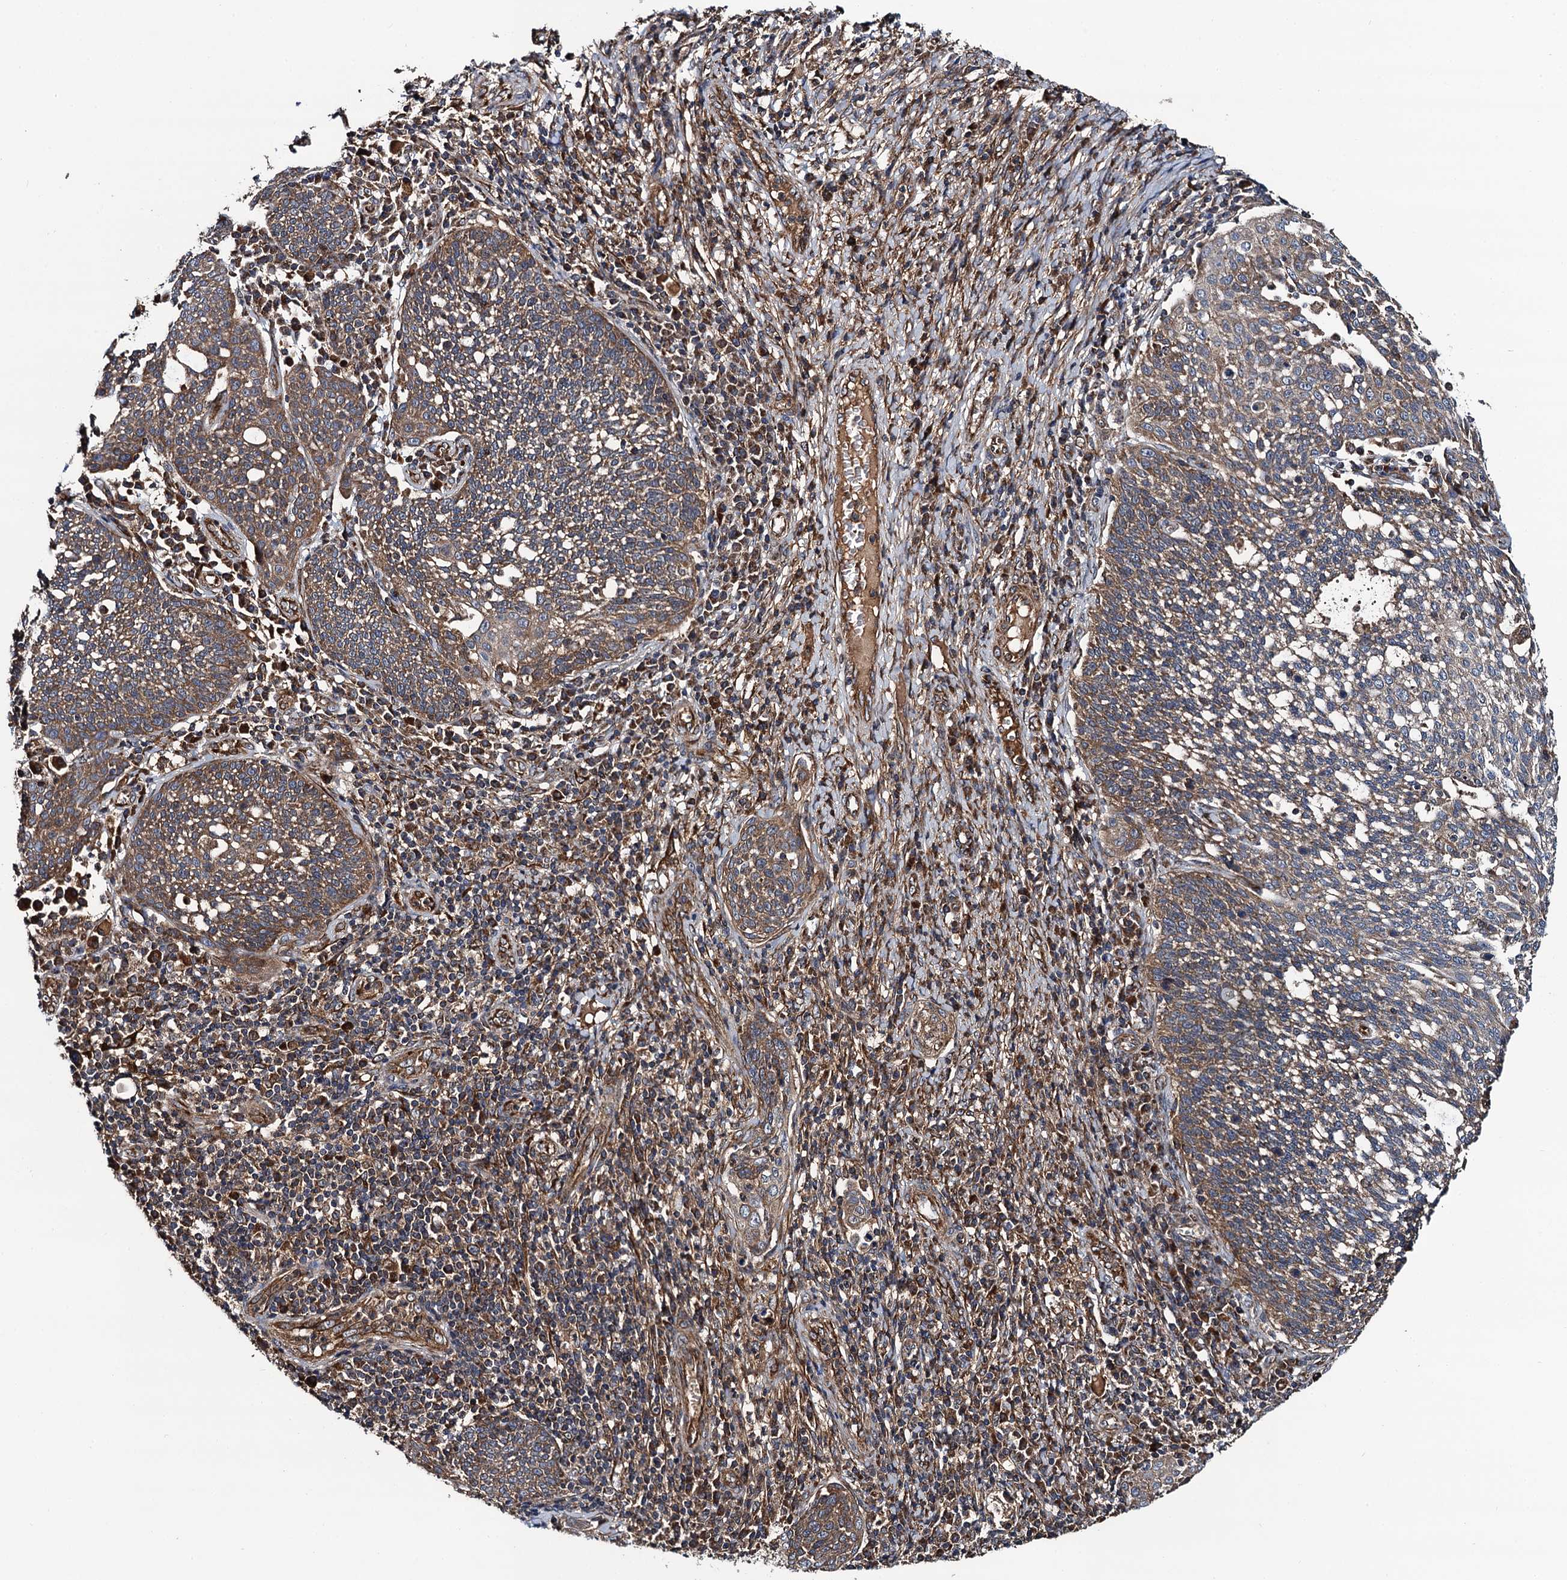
{"staining": {"intensity": "moderate", "quantity": ">75%", "location": "cytoplasmic/membranous"}, "tissue": "cervical cancer", "cell_type": "Tumor cells", "image_type": "cancer", "snomed": [{"axis": "morphology", "description": "Squamous cell carcinoma, NOS"}, {"axis": "topography", "description": "Cervix"}], "caption": "The histopathology image reveals staining of cervical cancer, revealing moderate cytoplasmic/membranous protein positivity (brown color) within tumor cells.", "gene": "NEK1", "patient": {"sex": "female", "age": 34}}